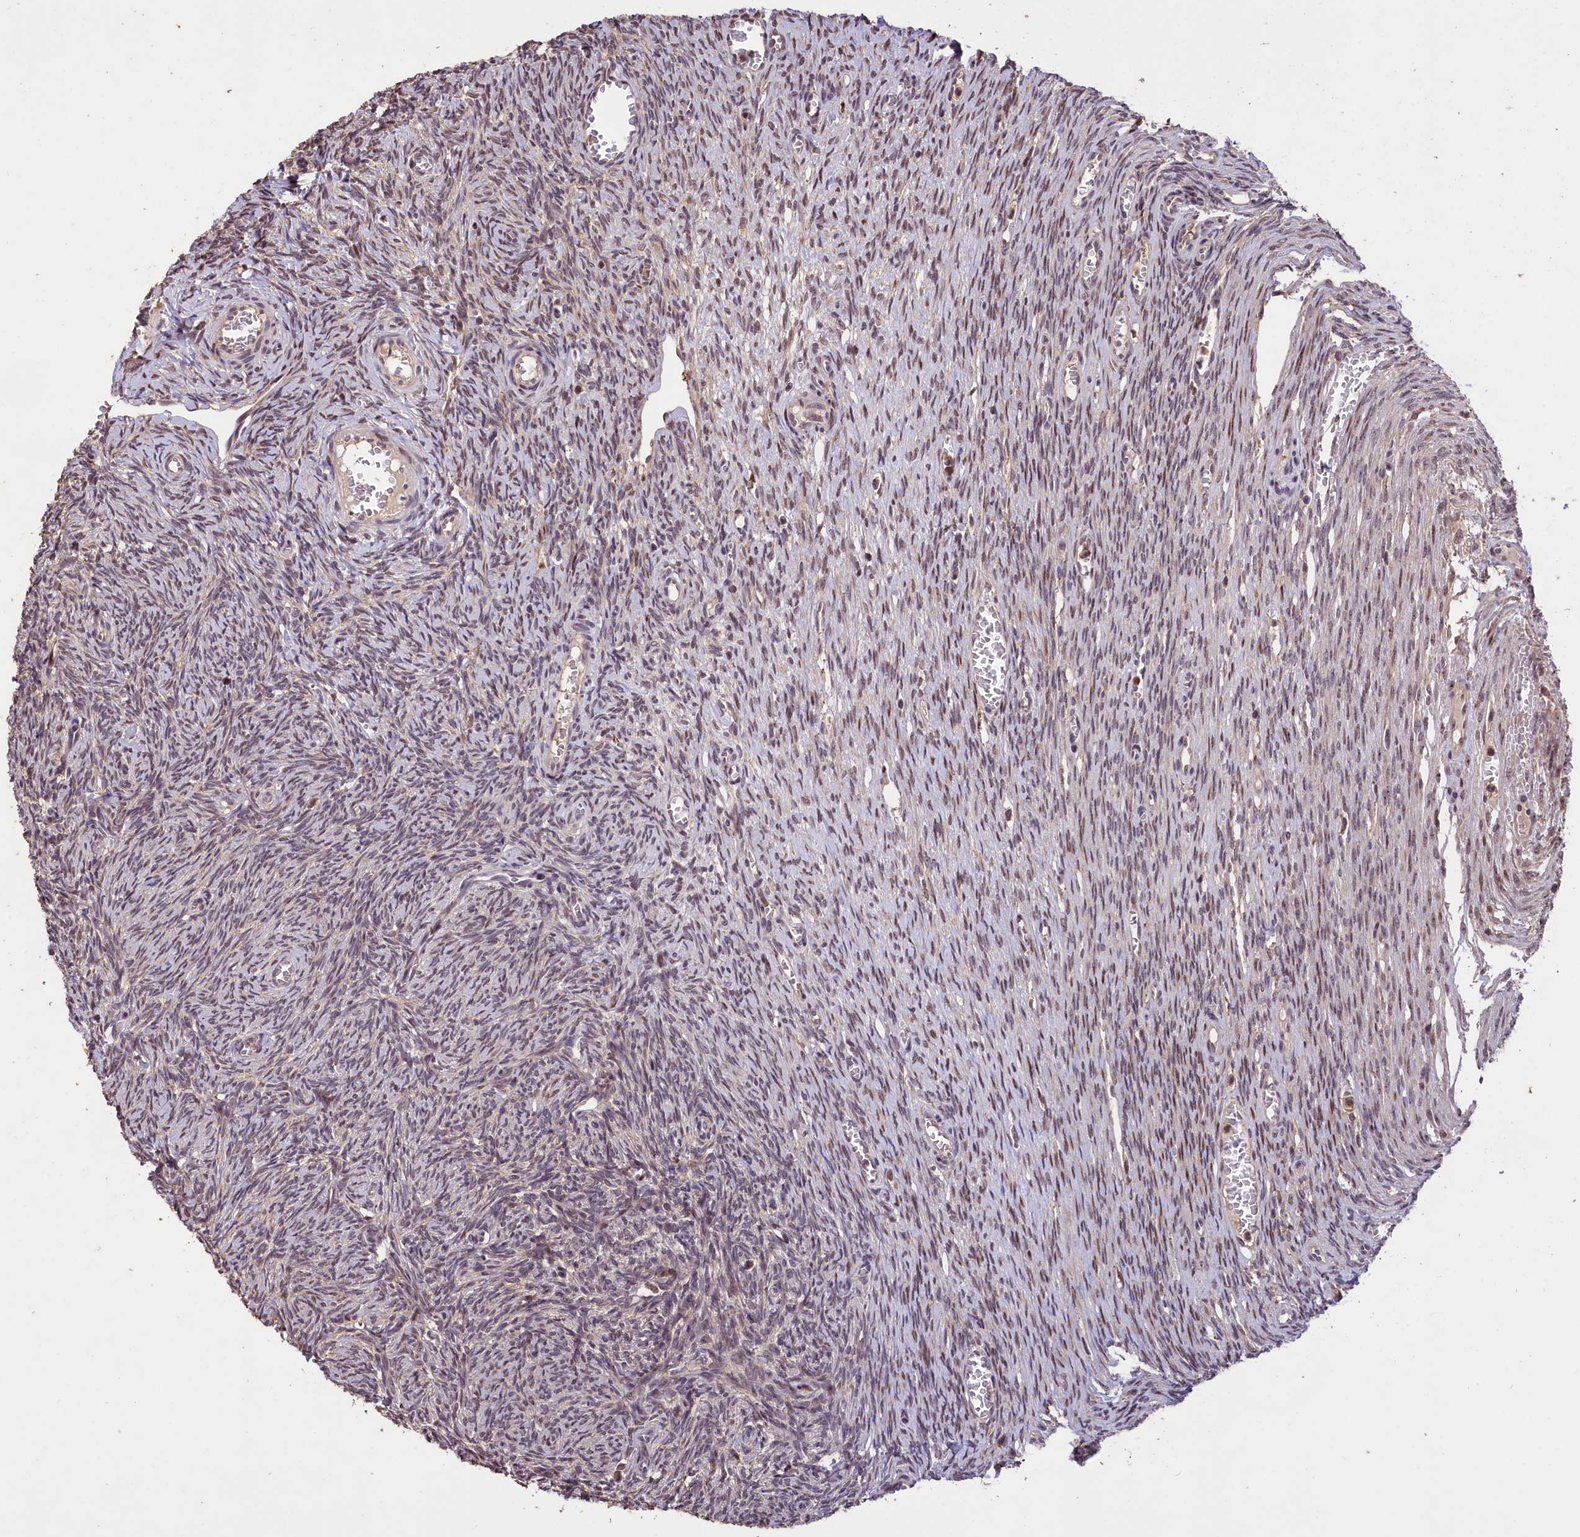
{"staining": {"intensity": "moderate", "quantity": ">75%", "location": "cytoplasmic/membranous"}, "tissue": "ovary", "cell_type": "Follicle cells", "image_type": "normal", "snomed": [{"axis": "morphology", "description": "Normal tissue, NOS"}, {"axis": "topography", "description": "Ovary"}], "caption": "This histopathology image demonstrates immunohistochemistry (IHC) staining of benign ovary, with medium moderate cytoplasmic/membranous staining in approximately >75% of follicle cells.", "gene": "PHAF1", "patient": {"sex": "female", "age": 44}}